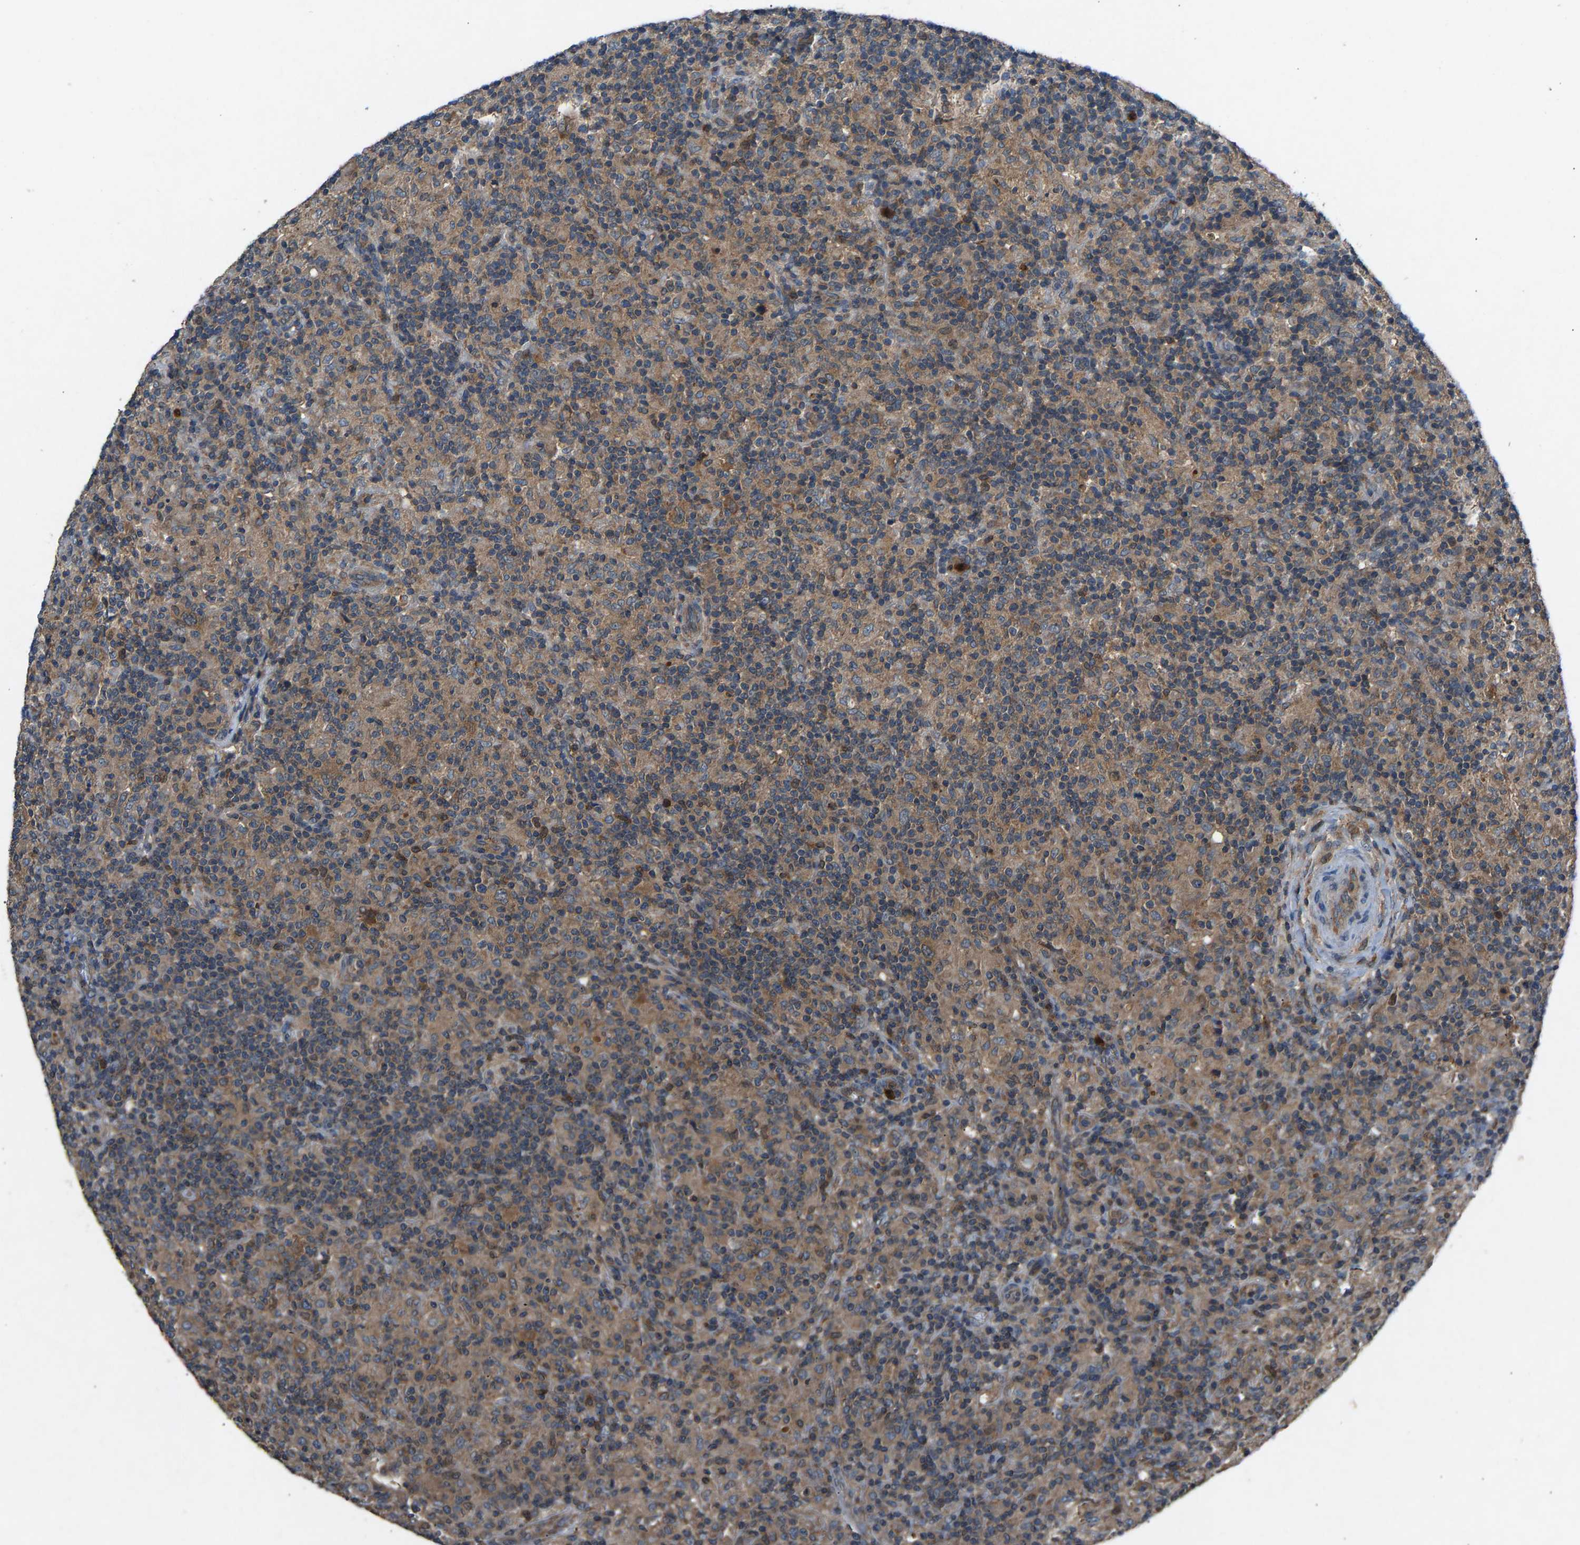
{"staining": {"intensity": "moderate", "quantity": ">75%", "location": "cytoplasmic/membranous"}, "tissue": "lymphoma", "cell_type": "Tumor cells", "image_type": "cancer", "snomed": [{"axis": "morphology", "description": "Hodgkin's disease, NOS"}, {"axis": "topography", "description": "Lymph node"}], "caption": "Hodgkin's disease tissue displays moderate cytoplasmic/membranous expression in approximately >75% of tumor cells", "gene": "PPID", "patient": {"sex": "male", "age": 70}}